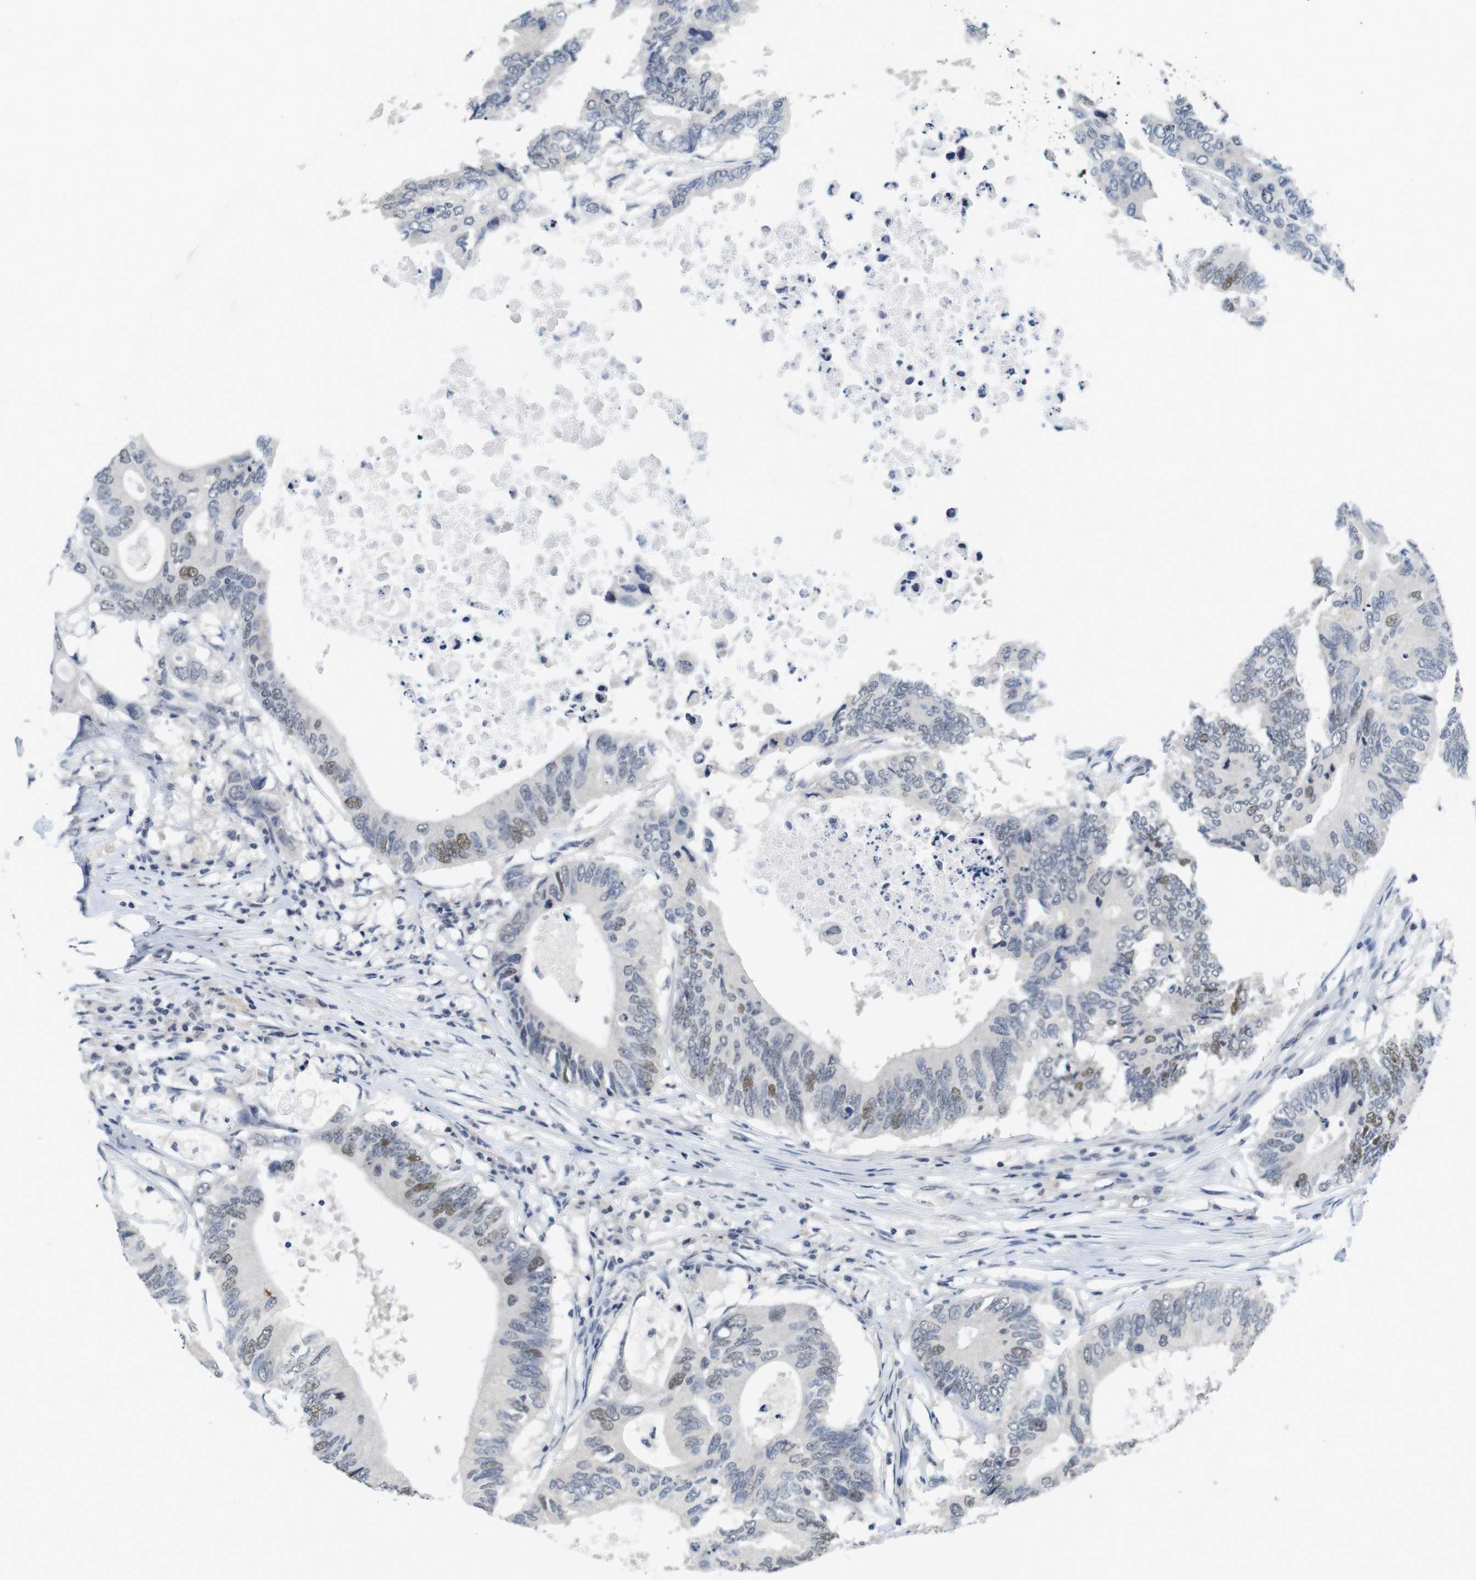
{"staining": {"intensity": "moderate", "quantity": "<25%", "location": "nuclear"}, "tissue": "colorectal cancer", "cell_type": "Tumor cells", "image_type": "cancer", "snomed": [{"axis": "morphology", "description": "Adenocarcinoma, NOS"}, {"axis": "topography", "description": "Colon"}], "caption": "Immunohistochemistry (IHC) micrograph of neoplastic tissue: human colorectal cancer (adenocarcinoma) stained using IHC reveals low levels of moderate protein expression localized specifically in the nuclear of tumor cells, appearing as a nuclear brown color.", "gene": "SKP2", "patient": {"sex": "male", "age": 71}}